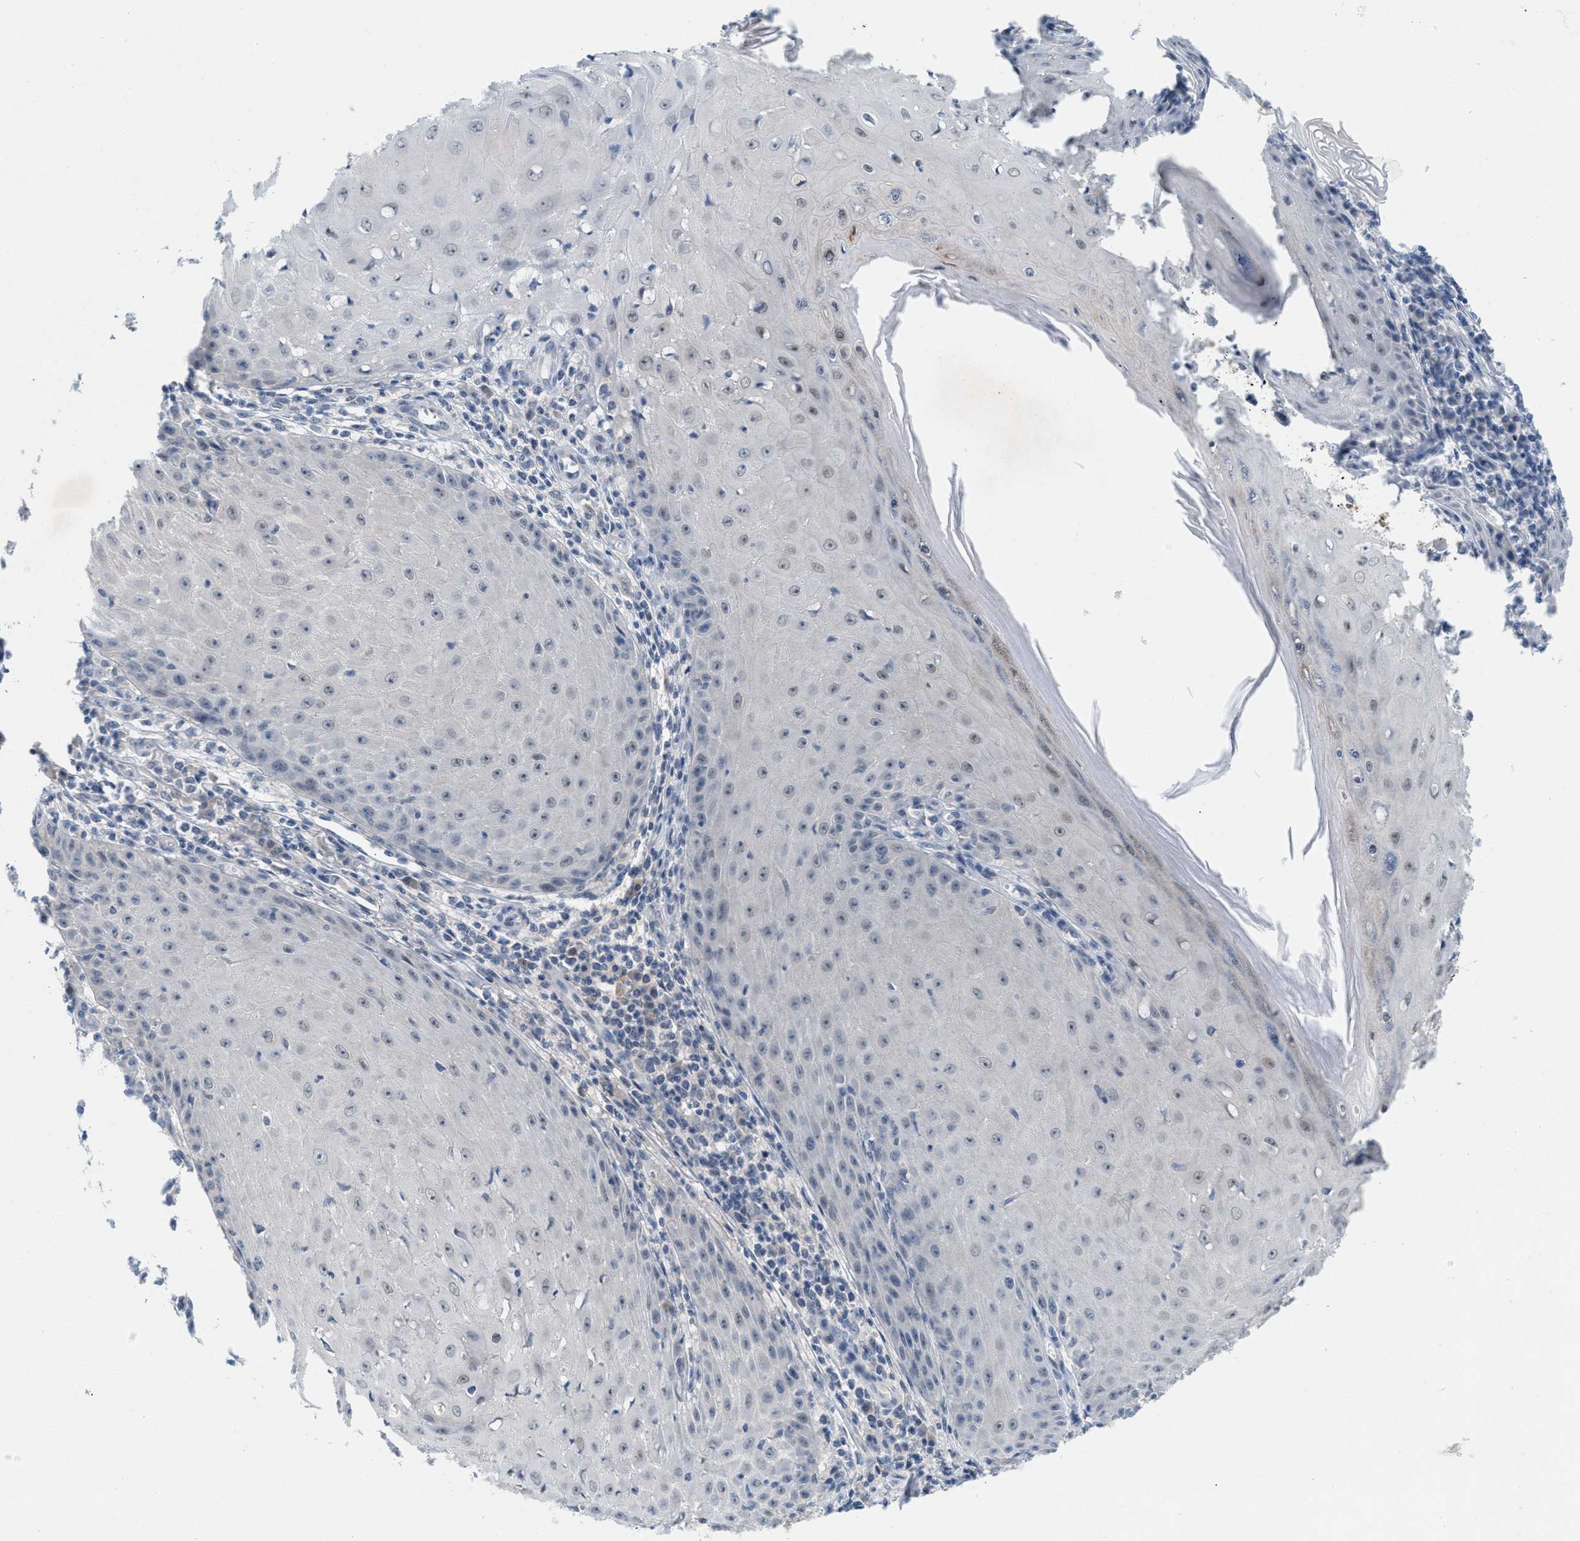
{"staining": {"intensity": "weak", "quantity": "<25%", "location": "nuclear"}, "tissue": "skin cancer", "cell_type": "Tumor cells", "image_type": "cancer", "snomed": [{"axis": "morphology", "description": "Squamous cell carcinoma, NOS"}, {"axis": "topography", "description": "Skin"}], "caption": "There is no significant positivity in tumor cells of skin squamous cell carcinoma. (DAB immunohistochemistry (IHC) visualized using brightfield microscopy, high magnification).", "gene": "WIPI2", "patient": {"sex": "female", "age": 73}}